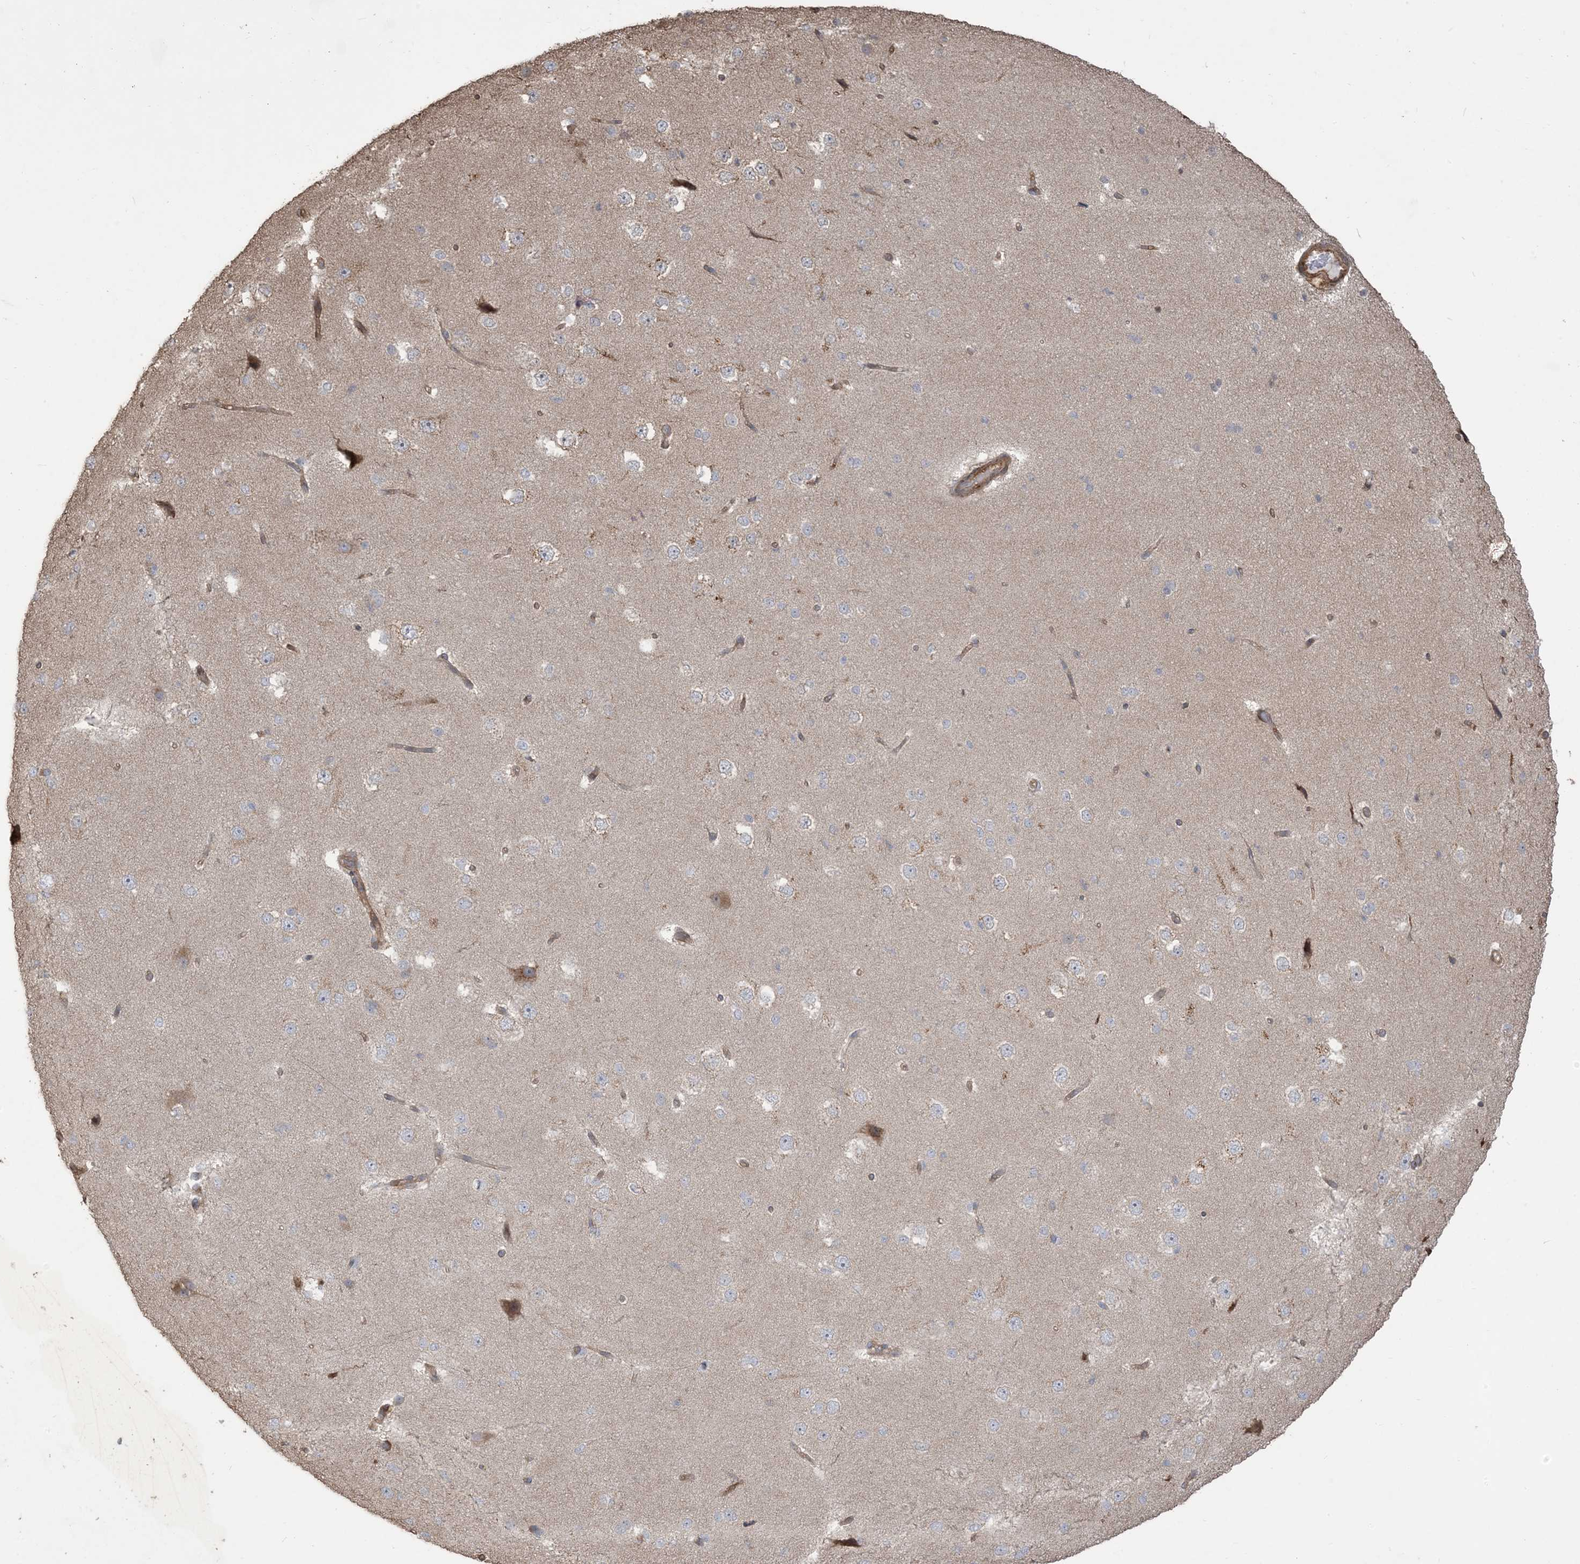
{"staining": {"intensity": "weak", "quantity": ">75%", "location": "cytoplasmic/membranous"}, "tissue": "cerebral cortex", "cell_type": "Endothelial cells", "image_type": "normal", "snomed": [{"axis": "morphology", "description": "Normal tissue, NOS"}, {"axis": "morphology", "description": "Developmental malformation"}, {"axis": "topography", "description": "Cerebral cortex"}], "caption": "Protein expression analysis of normal cerebral cortex displays weak cytoplasmic/membranous expression in approximately >75% of endothelial cells.", "gene": "KLHL18", "patient": {"sex": "female", "age": 30}}